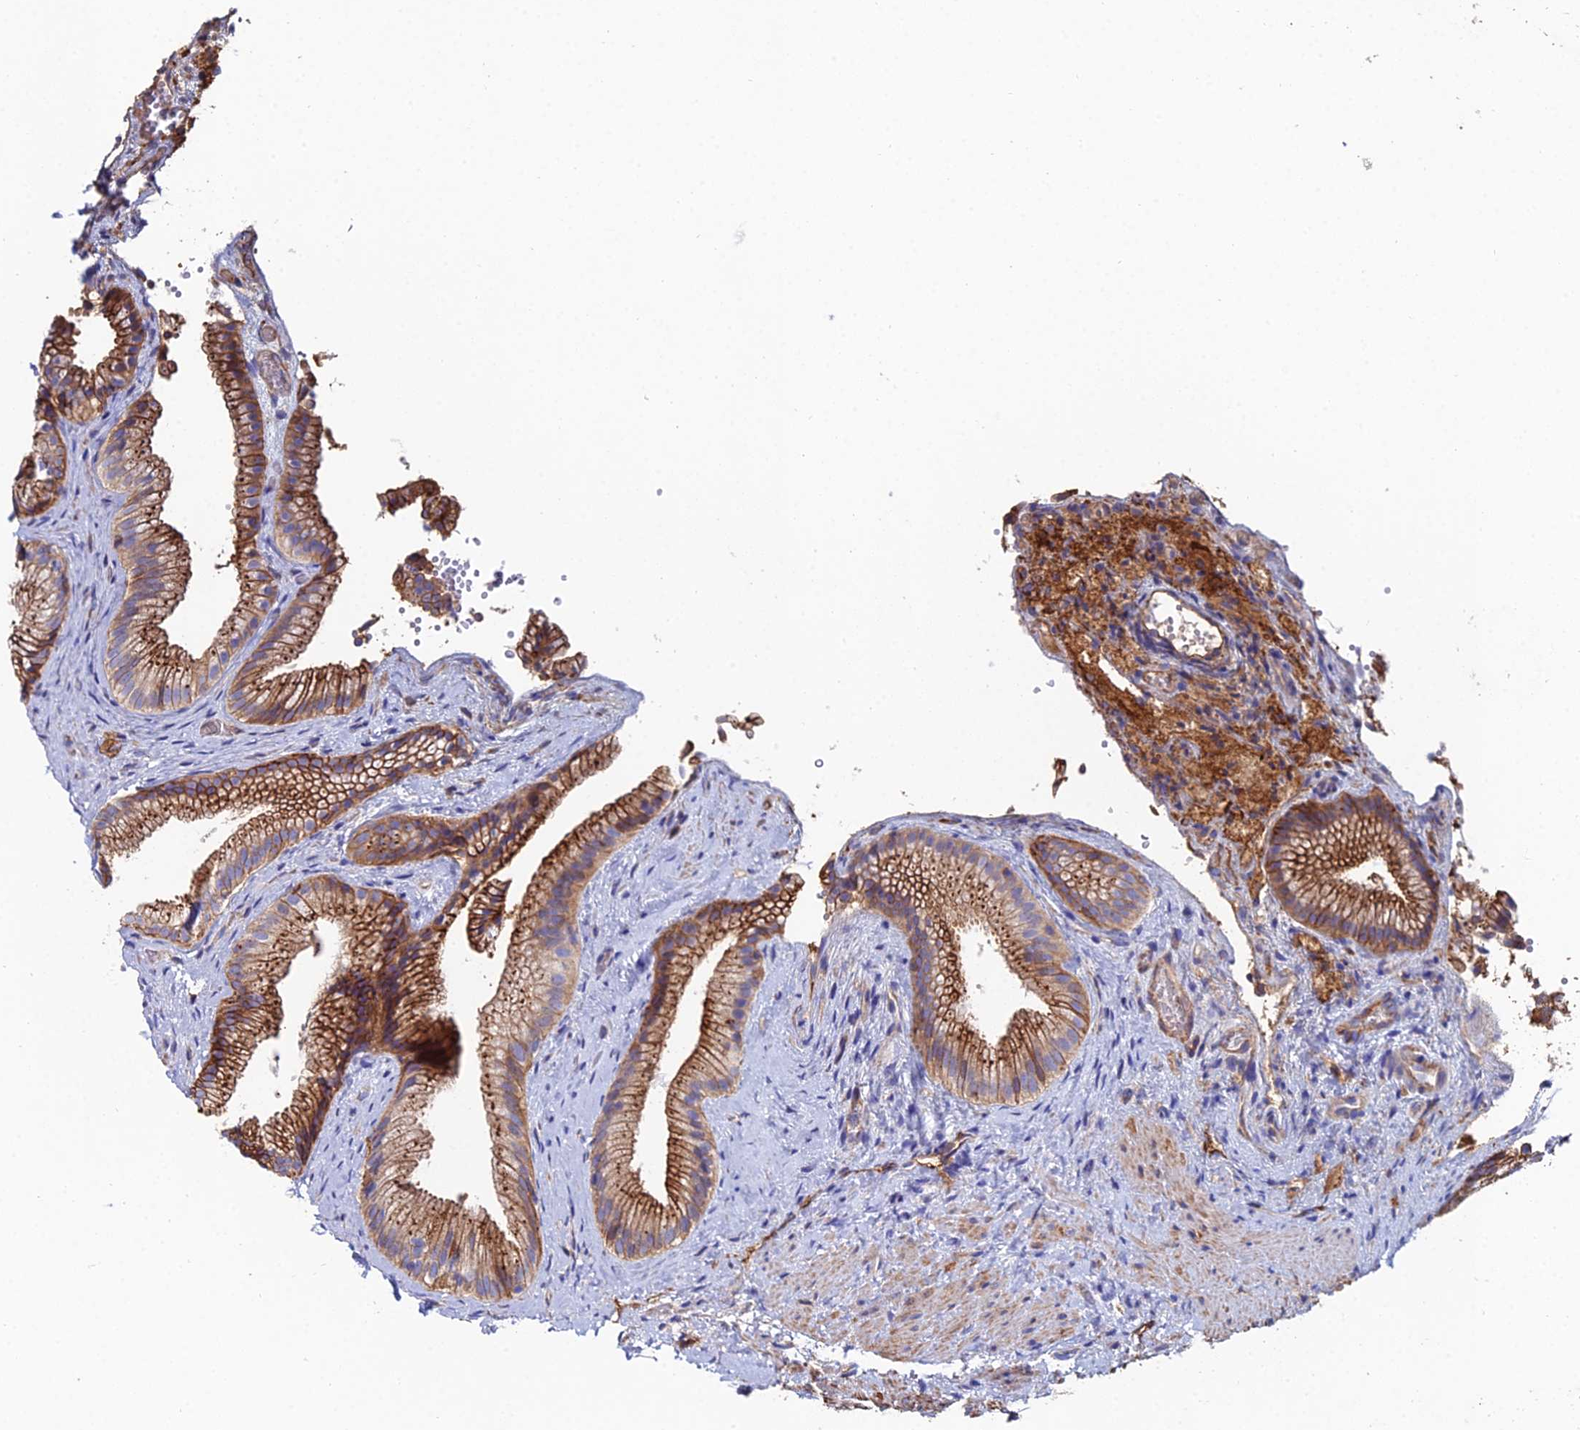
{"staining": {"intensity": "strong", "quantity": "25%-75%", "location": "cytoplasmic/membranous"}, "tissue": "gallbladder", "cell_type": "Glandular cells", "image_type": "normal", "snomed": [{"axis": "morphology", "description": "Normal tissue, NOS"}, {"axis": "morphology", "description": "Inflammation, NOS"}, {"axis": "topography", "description": "Gallbladder"}], "caption": "This is a histology image of immunohistochemistry (IHC) staining of benign gallbladder, which shows strong expression in the cytoplasmic/membranous of glandular cells.", "gene": "C6", "patient": {"sex": "male", "age": 51}}